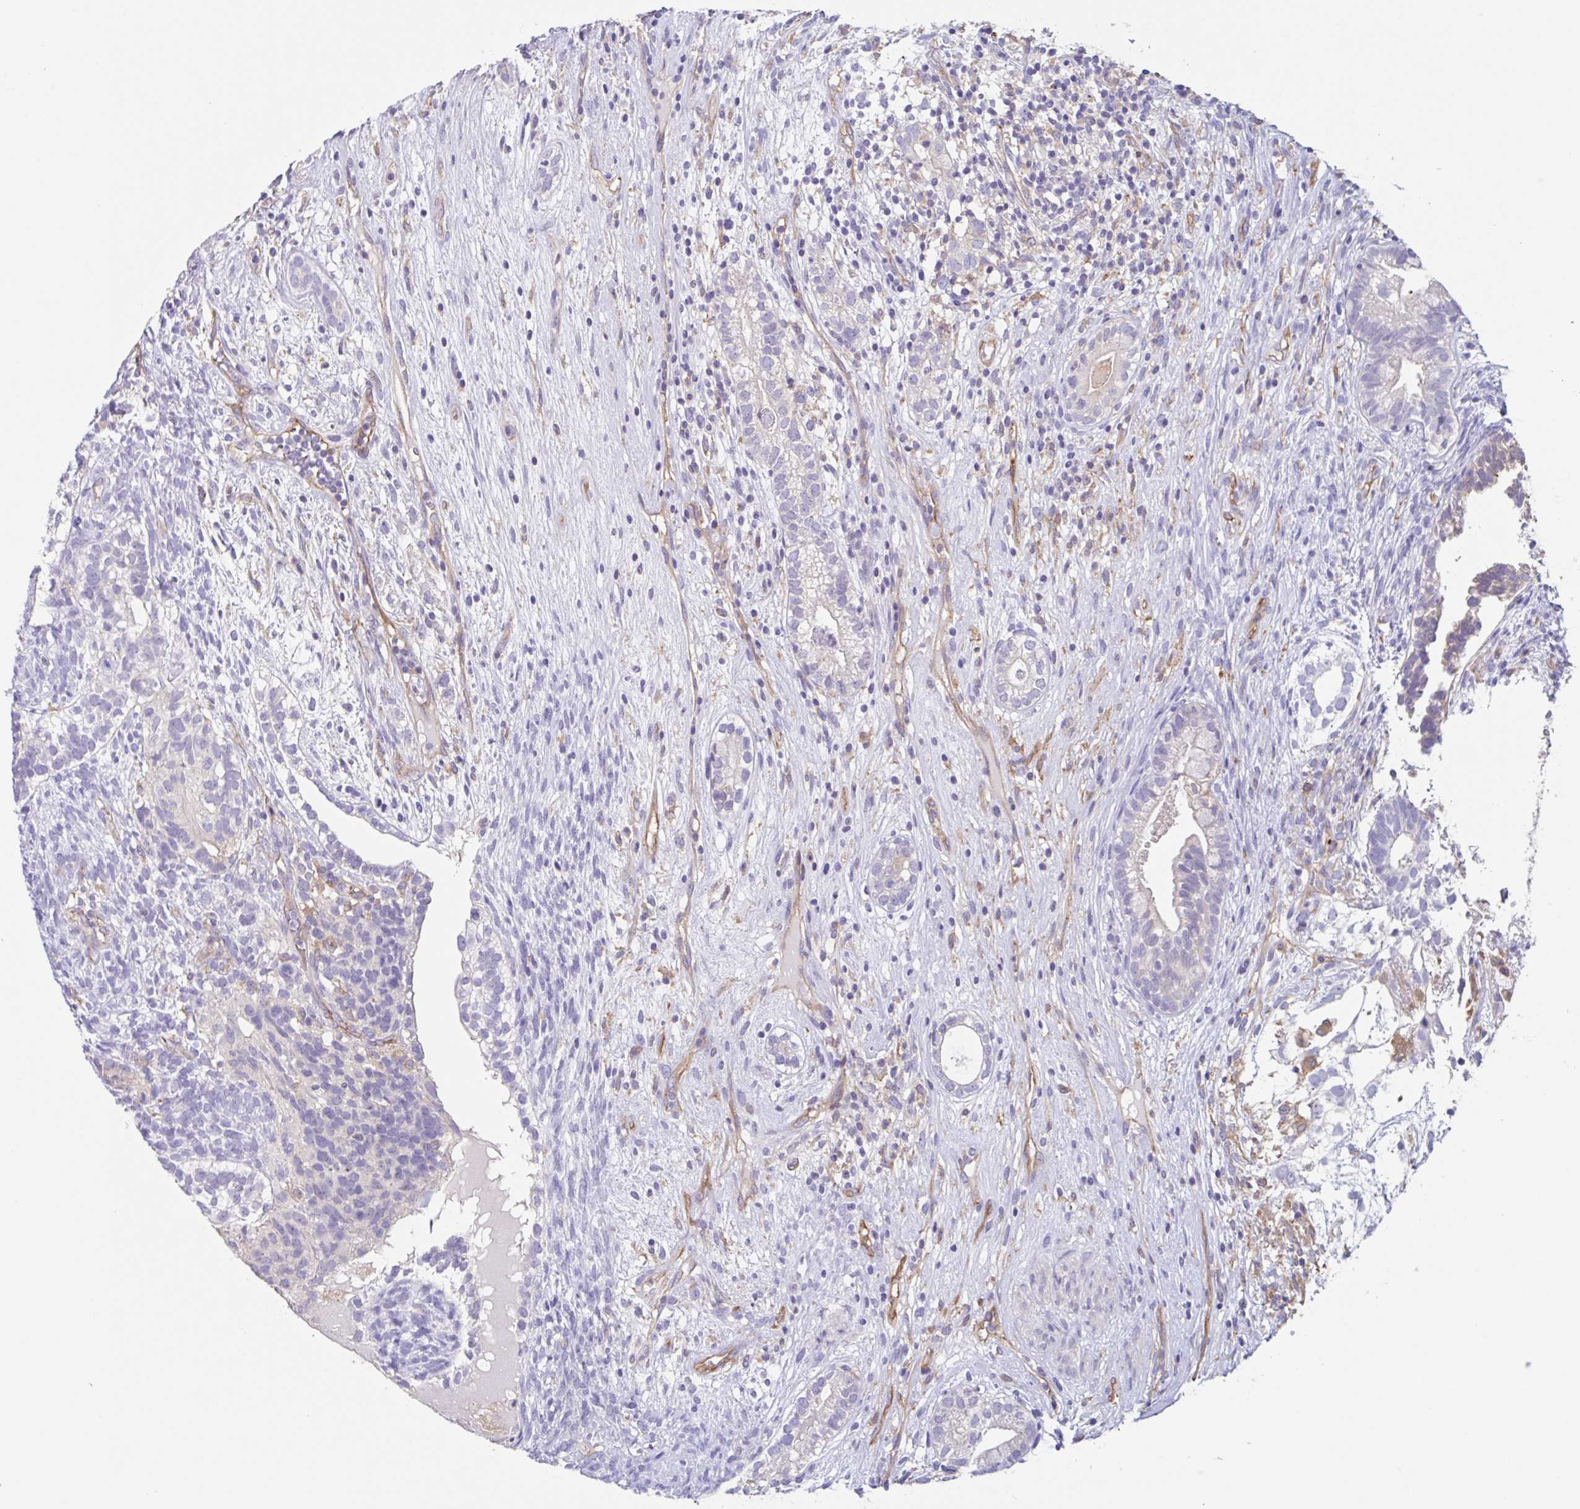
{"staining": {"intensity": "negative", "quantity": "none", "location": "none"}, "tissue": "testis cancer", "cell_type": "Tumor cells", "image_type": "cancer", "snomed": [{"axis": "morphology", "description": "Seminoma, NOS"}, {"axis": "morphology", "description": "Carcinoma, Embryonal, NOS"}, {"axis": "topography", "description": "Testis"}], "caption": "Immunohistochemistry (IHC) of human testis cancer (seminoma) exhibits no staining in tumor cells. (Immunohistochemistry, brightfield microscopy, high magnification).", "gene": "EHD4", "patient": {"sex": "male", "age": 41}}